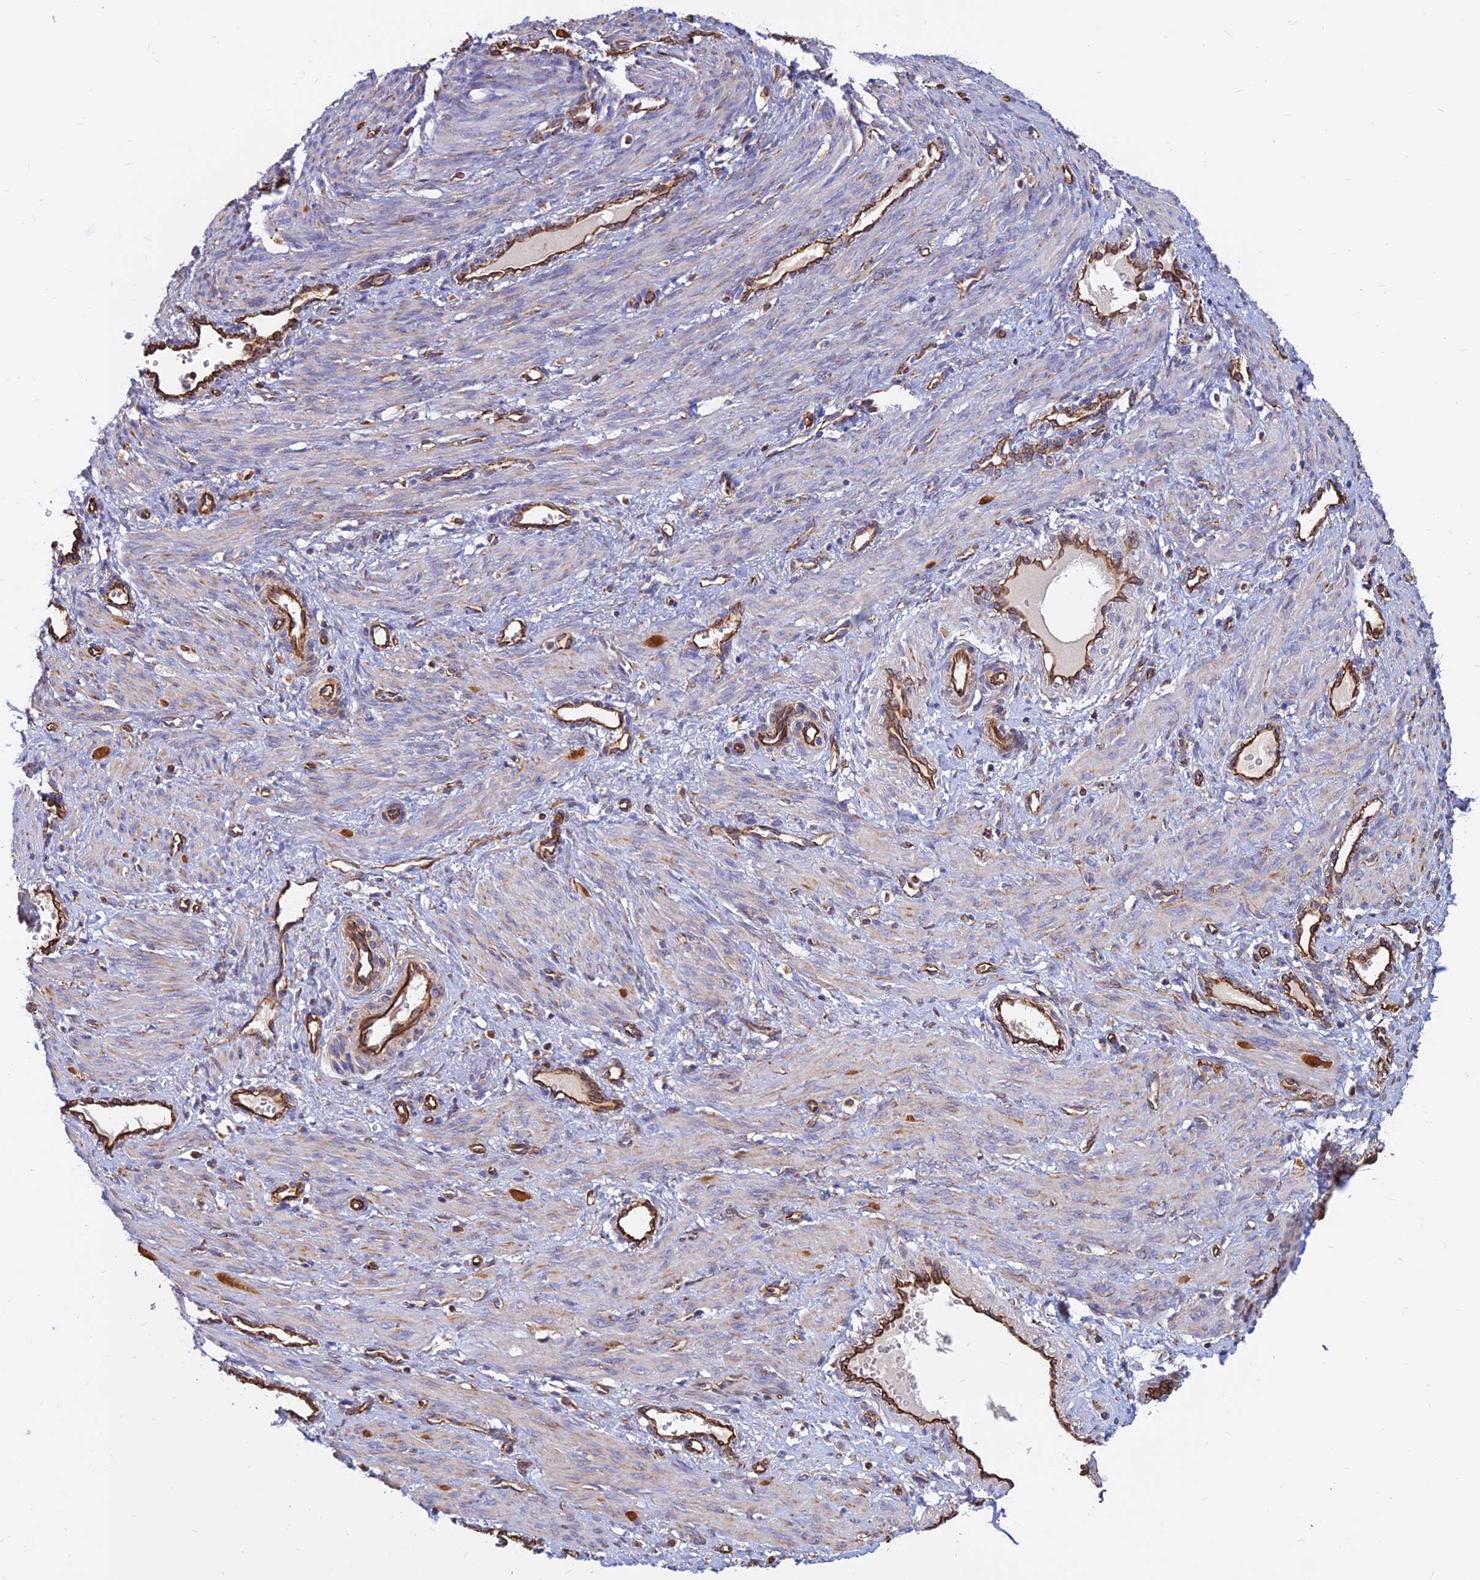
{"staining": {"intensity": "negative", "quantity": "none", "location": "none"}, "tissue": "smooth muscle", "cell_type": "Smooth muscle cells", "image_type": "normal", "snomed": [{"axis": "morphology", "description": "Normal tissue, NOS"}, {"axis": "topography", "description": "Endometrium"}], "caption": "IHC micrograph of unremarkable smooth muscle: human smooth muscle stained with DAB (3,3'-diaminobenzidine) displays no significant protein positivity in smooth muscle cells. (DAB IHC visualized using brightfield microscopy, high magnification).", "gene": "CDK18", "patient": {"sex": "female", "age": 33}}